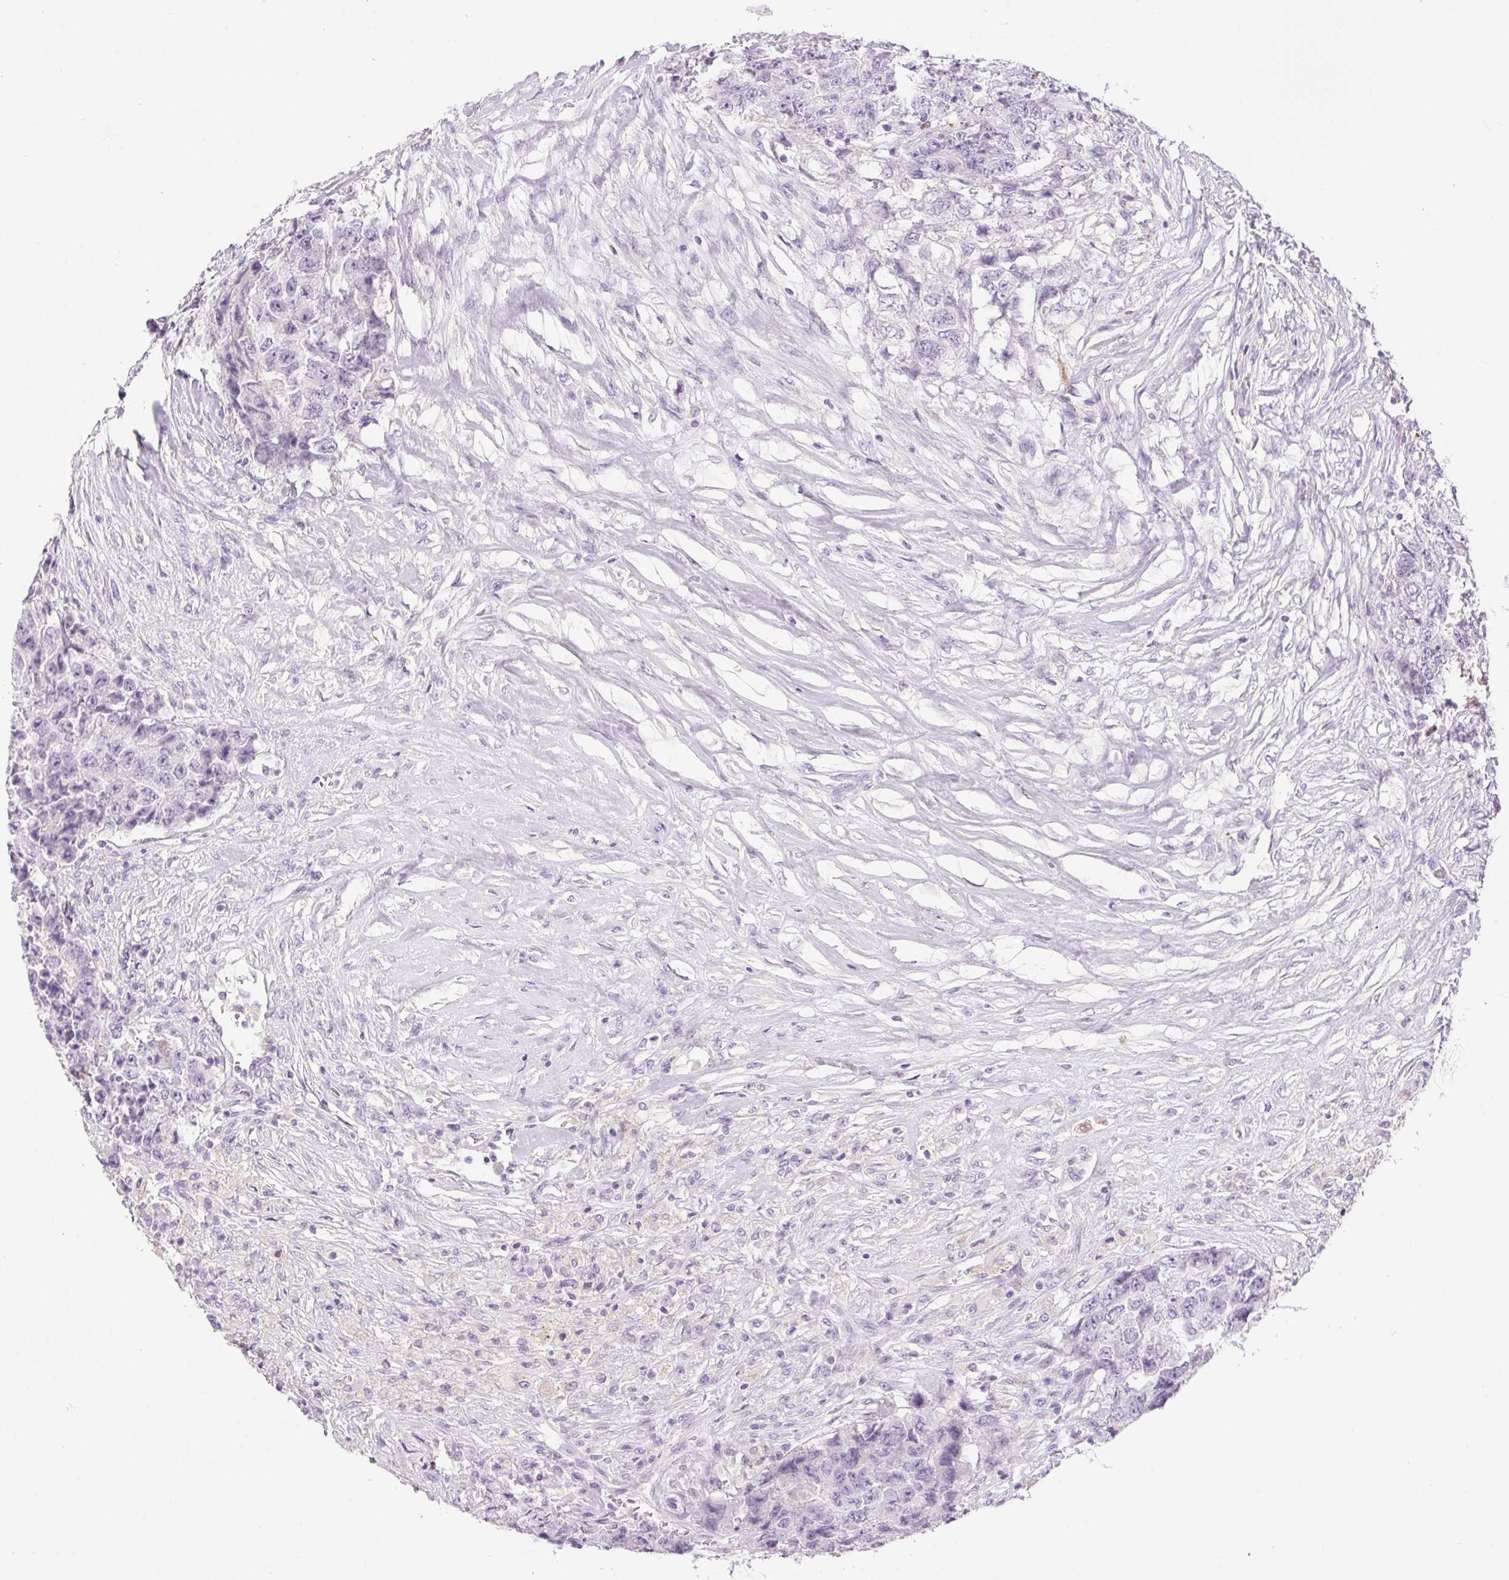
{"staining": {"intensity": "negative", "quantity": "none", "location": "none"}, "tissue": "testis cancer", "cell_type": "Tumor cells", "image_type": "cancer", "snomed": [{"axis": "morphology", "description": "Carcinoma, Embryonal, NOS"}, {"axis": "topography", "description": "Testis"}], "caption": "An immunohistochemistry (IHC) image of testis cancer (embryonal carcinoma) is shown. There is no staining in tumor cells of testis cancer (embryonal carcinoma).", "gene": "PNLIPRP3", "patient": {"sex": "male", "age": 24}}